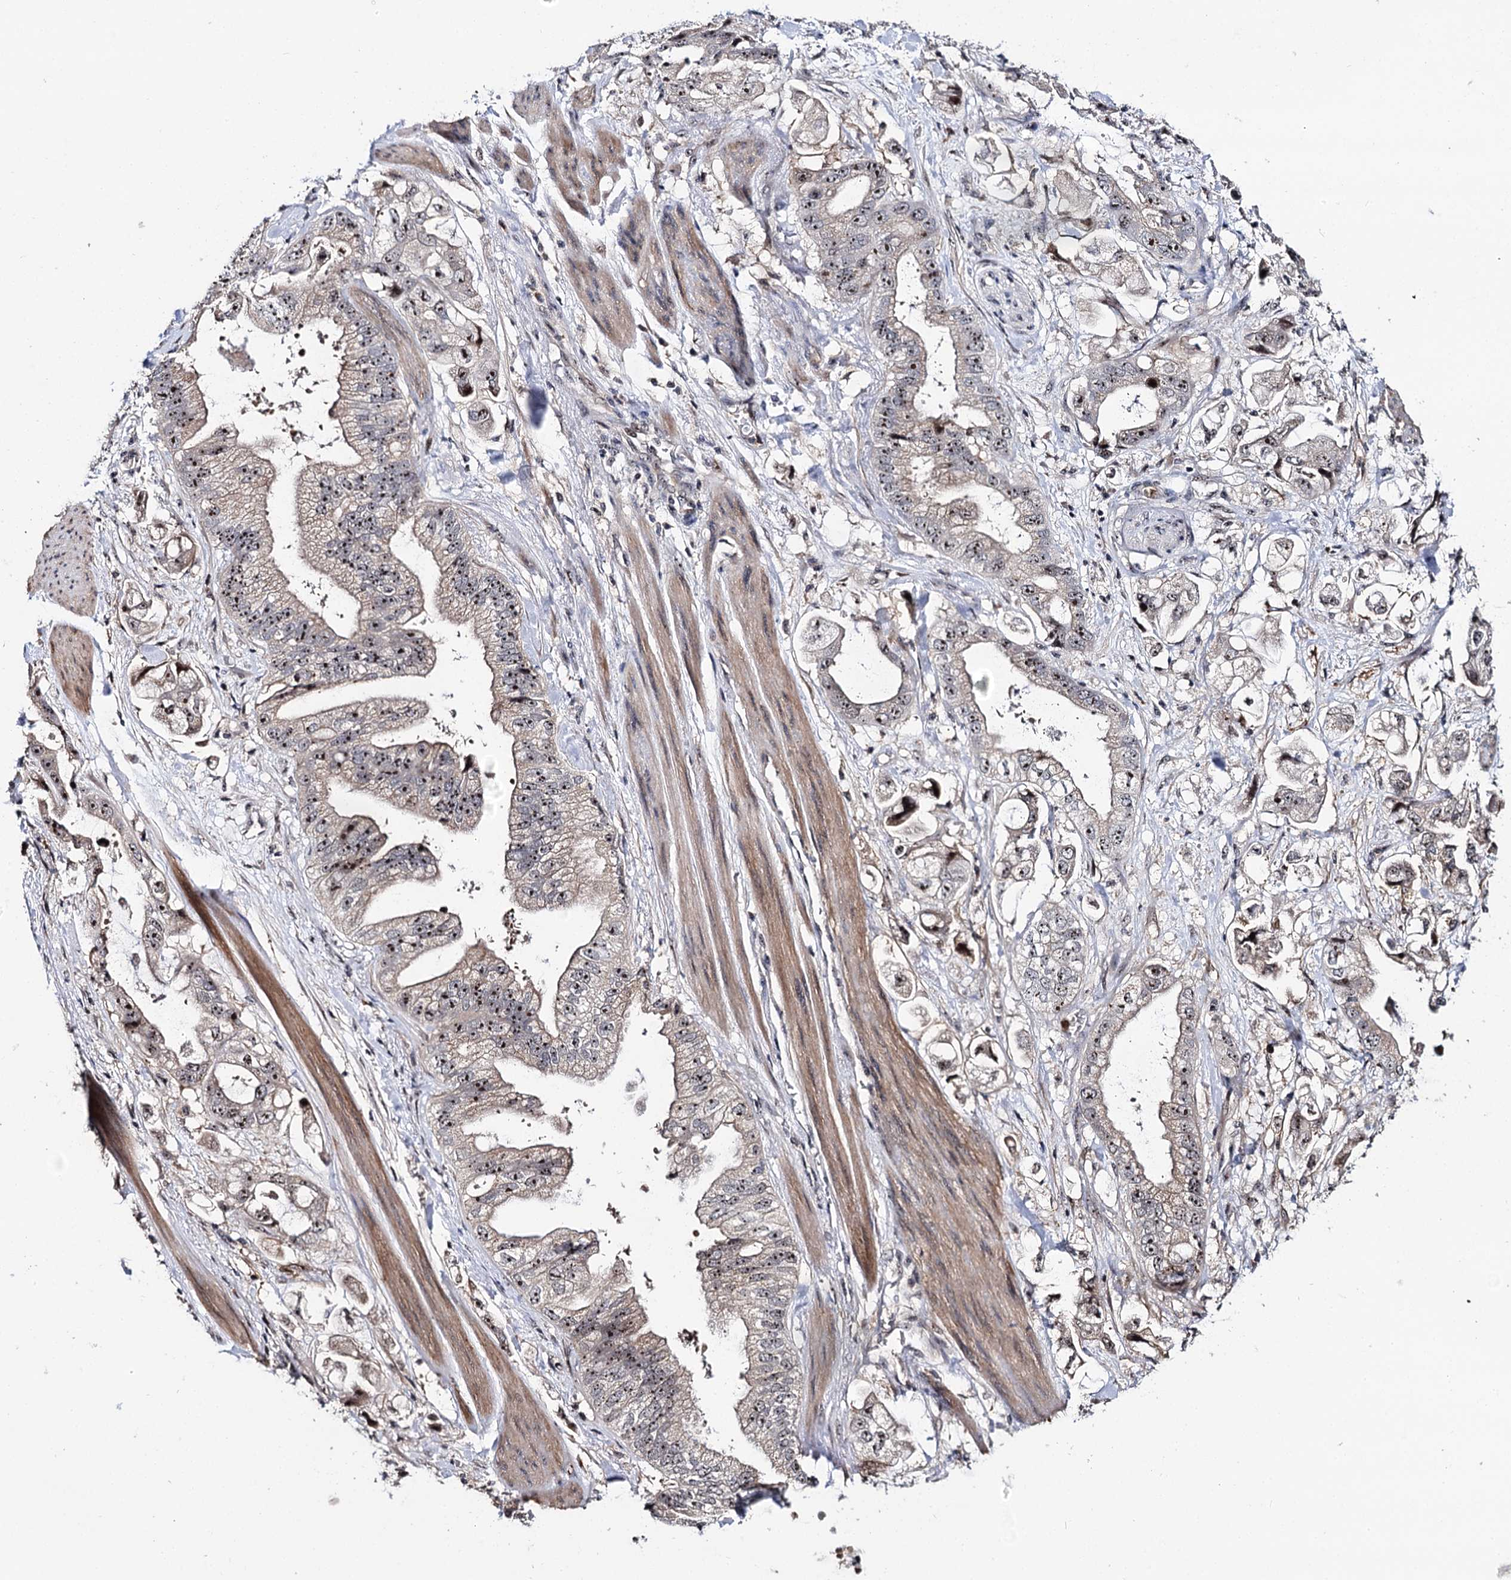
{"staining": {"intensity": "moderate", "quantity": "25%-75%", "location": "nuclear"}, "tissue": "stomach cancer", "cell_type": "Tumor cells", "image_type": "cancer", "snomed": [{"axis": "morphology", "description": "Adenocarcinoma, NOS"}, {"axis": "topography", "description": "Stomach"}], "caption": "DAB (3,3'-diaminobenzidine) immunohistochemical staining of human adenocarcinoma (stomach) reveals moderate nuclear protein expression in approximately 25%-75% of tumor cells.", "gene": "SUPT20H", "patient": {"sex": "male", "age": 62}}